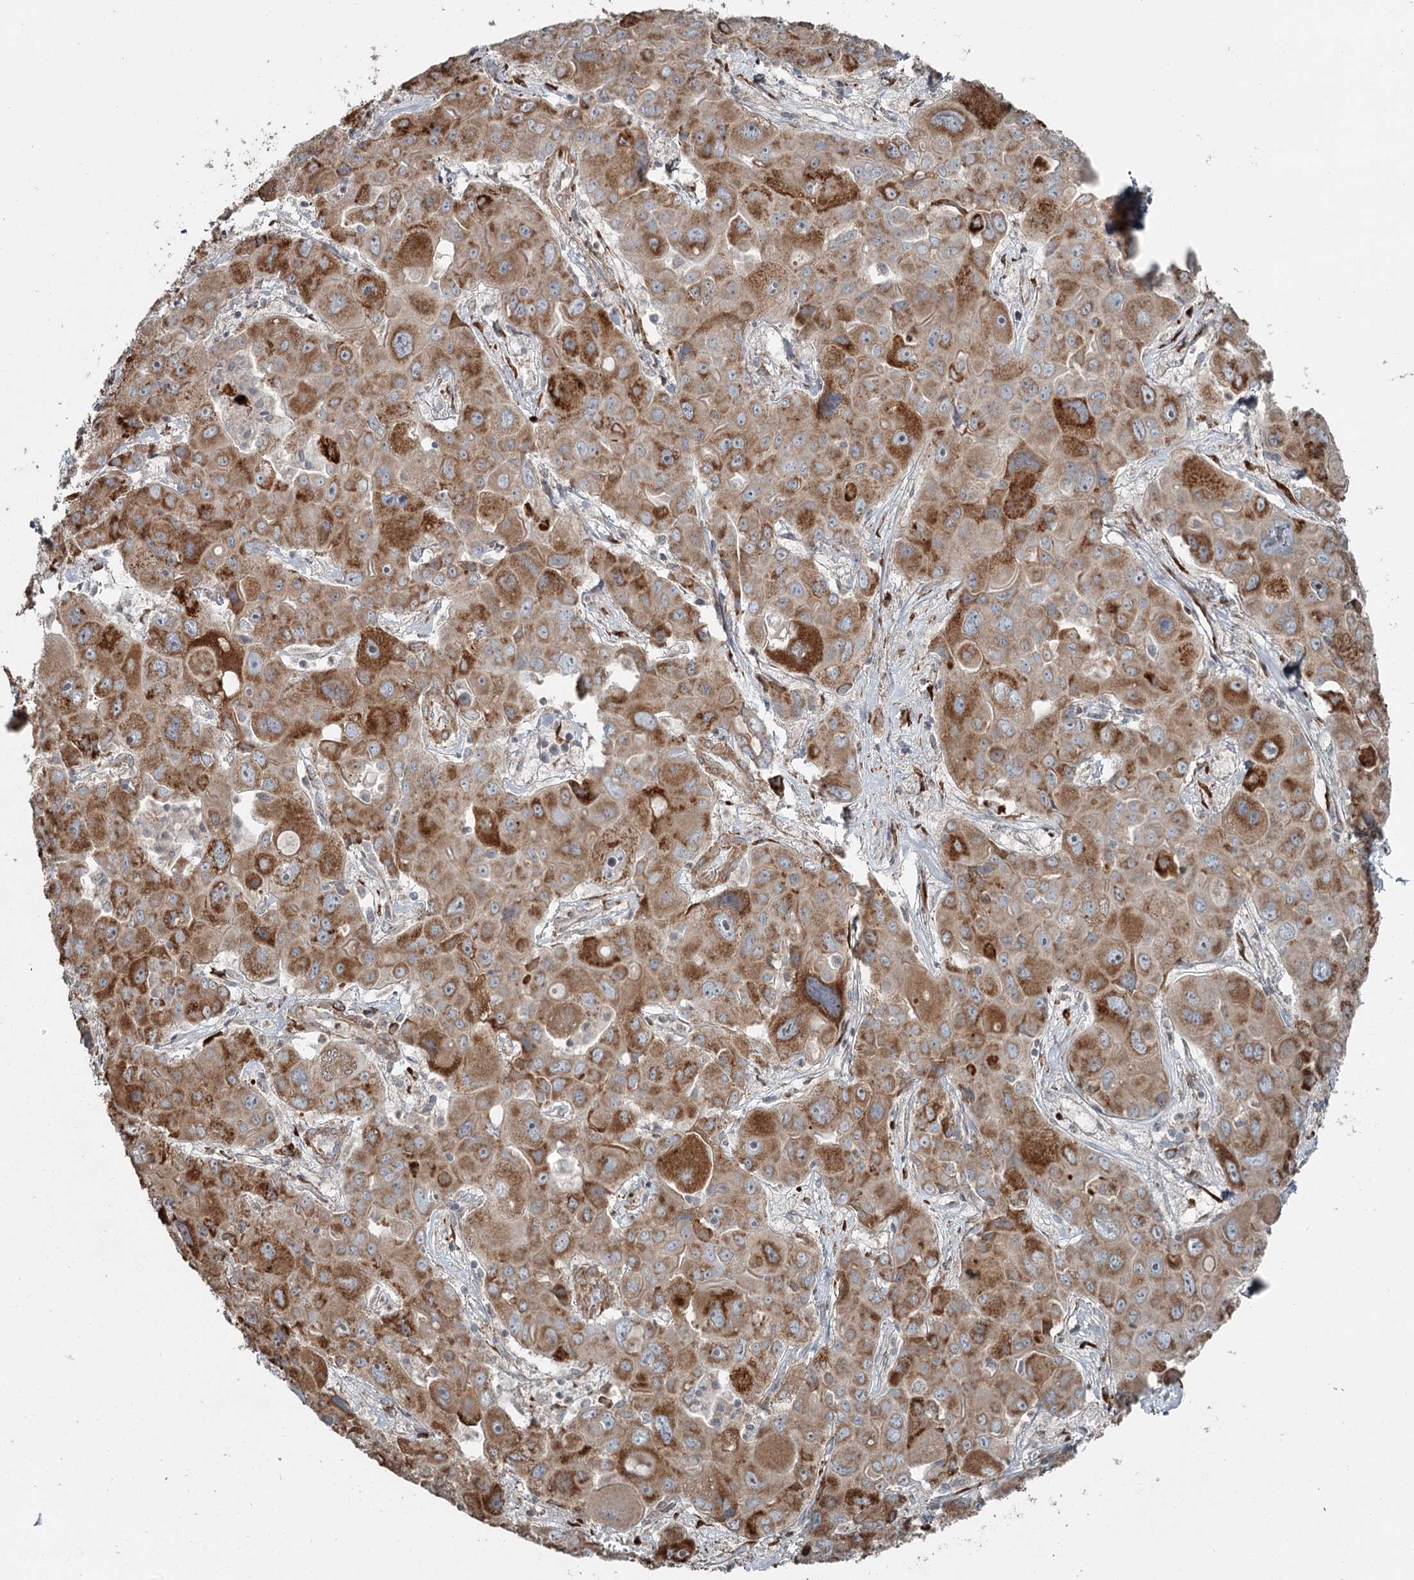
{"staining": {"intensity": "strong", "quantity": "<25%", "location": "cytoplasmic/membranous"}, "tissue": "liver cancer", "cell_type": "Tumor cells", "image_type": "cancer", "snomed": [{"axis": "morphology", "description": "Cholangiocarcinoma"}, {"axis": "topography", "description": "Liver"}], "caption": "Immunohistochemistry (IHC) (DAB) staining of human liver cholangiocarcinoma exhibits strong cytoplasmic/membranous protein positivity in about <25% of tumor cells. The staining was performed using DAB (3,3'-diaminobenzidine) to visualize the protein expression in brown, while the nuclei were stained in blue with hematoxylin (Magnification: 20x).", "gene": "RASSF8", "patient": {"sex": "male", "age": 67}}